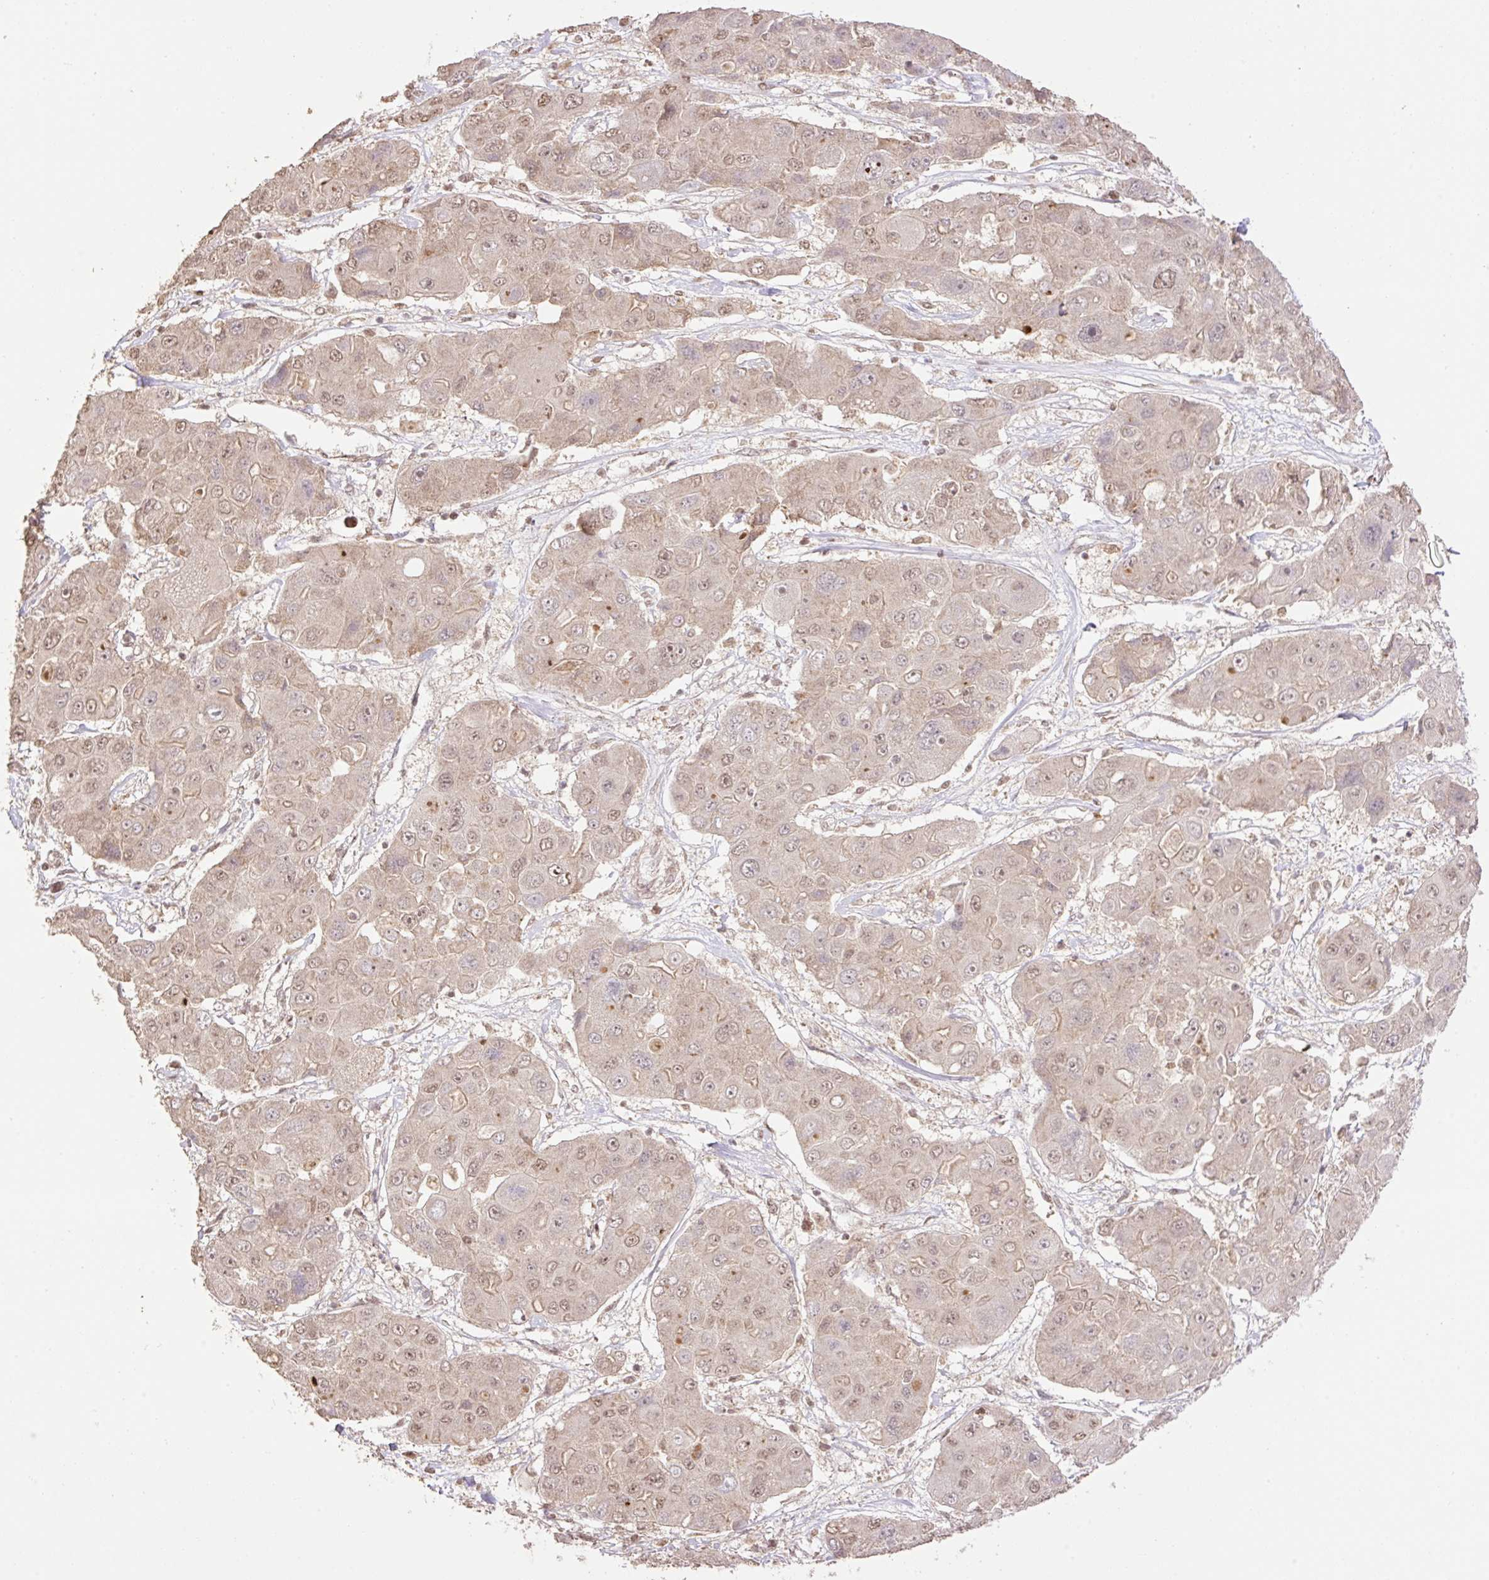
{"staining": {"intensity": "weak", "quantity": ">75%", "location": "nuclear"}, "tissue": "liver cancer", "cell_type": "Tumor cells", "image_type": "cancer", "snomed": [{"axis": "morphology", "description": "Cholangiocarcinoma"}, {"axis": "topography", "description": "Liver"}], "caption": "A low amount of weak nuclear positivity is identified in approximately >75% of tumor cells in liver cholangiocarcinoma tissue.", "gene": "VPS25", "patient": {"sex": "male", "age": 67}}